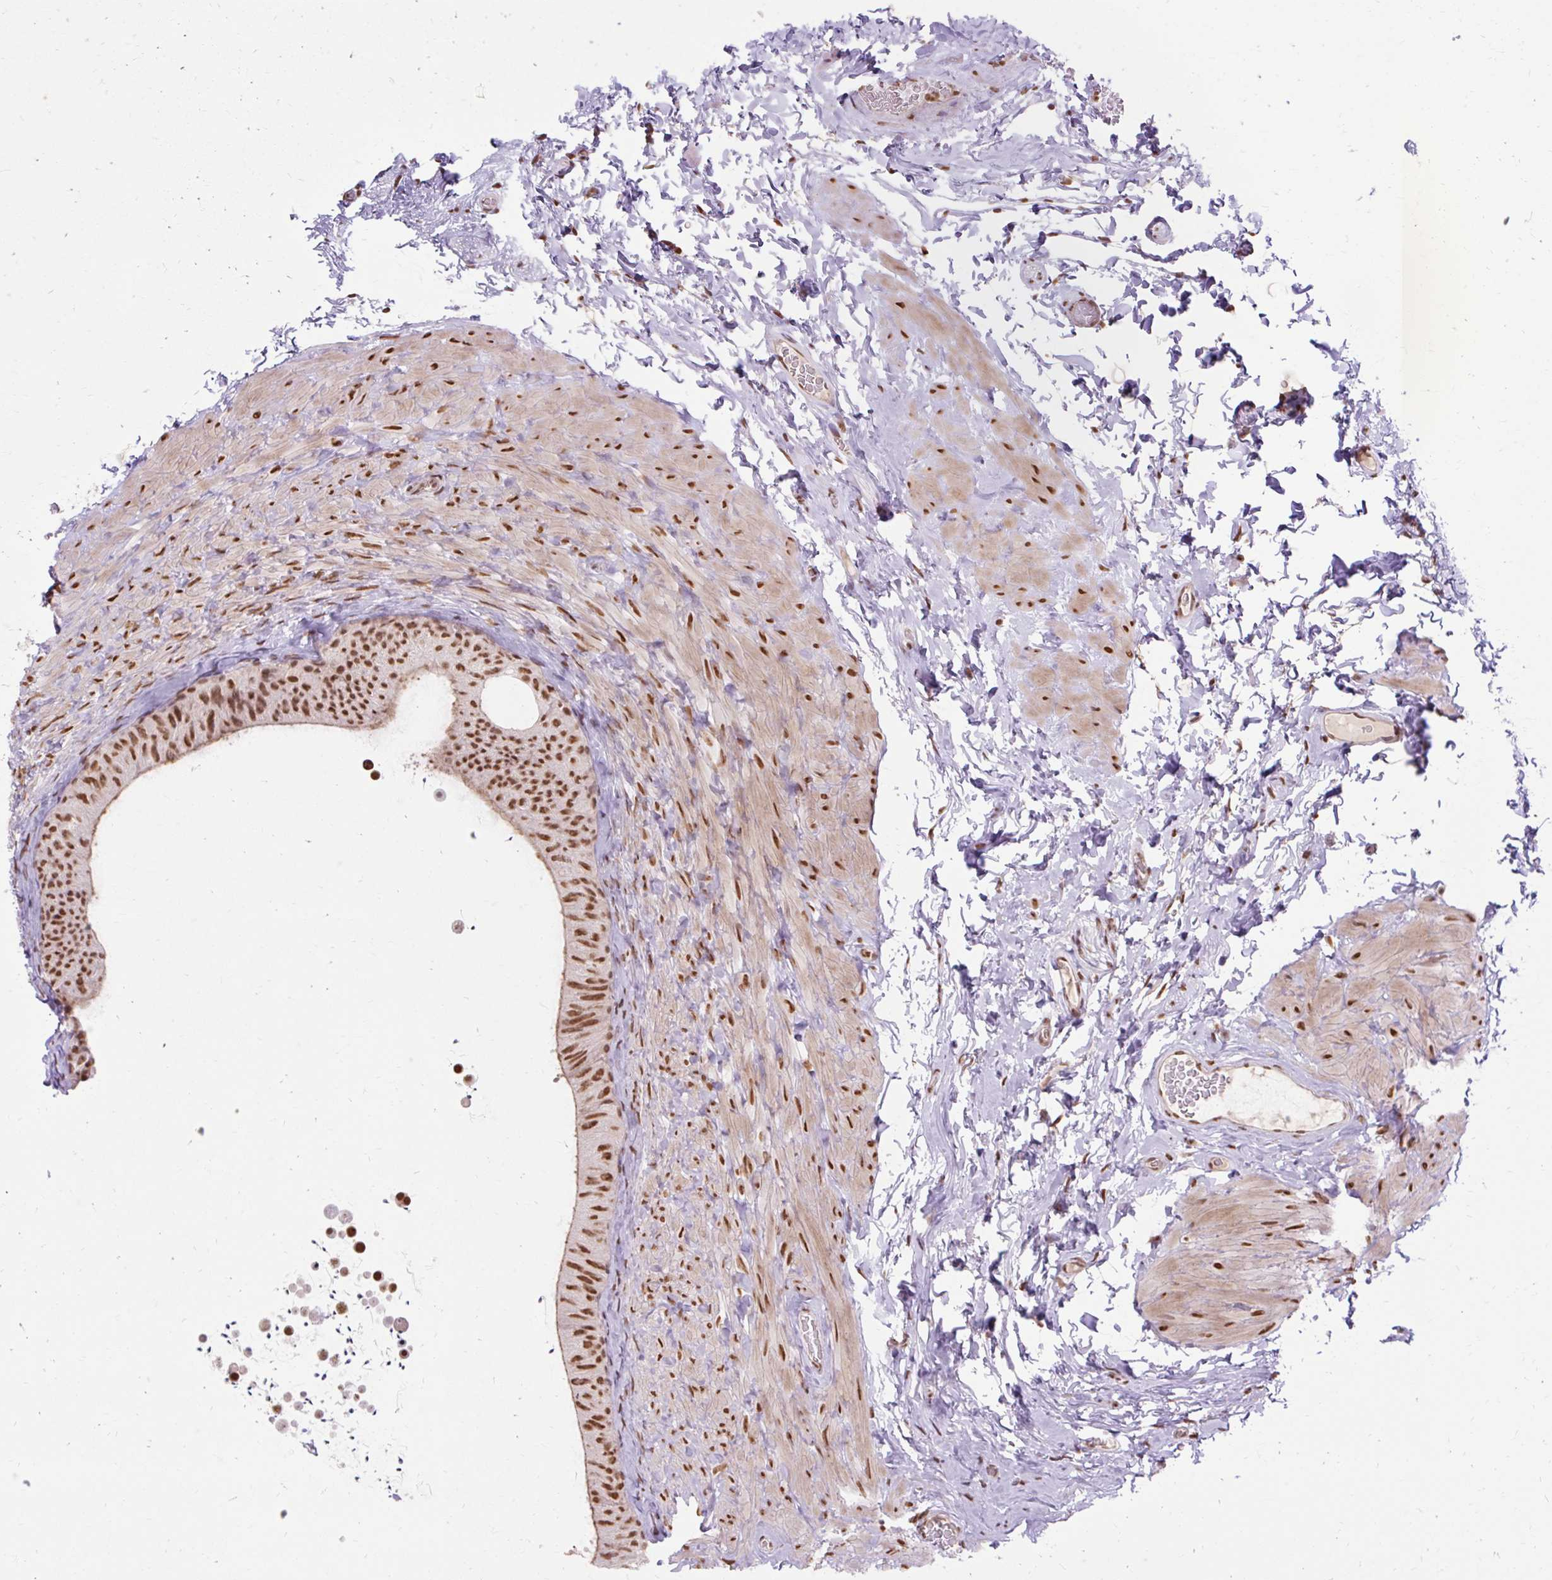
{"staining": {"intensity": "strong", "quantity": ">75%", "location": "nuclear"}, "tissue": "epididymis", "cell_type": "Glandular cells", "image_type": "normal", "snomed": [{"axis": "morphology", "description": "Normal tissue, NOS"}, {"axis": "topography", "description": "Epididymis, spermatic cord, NOS"}, {"axis": "topography", "description": "Epididymis"}], "caption": "Epididymis was stained to show a protein in brown. There is high levels of strong nuclear positivity in about >75% of glandular cells. The staining was performed using DAB, with brown indicating positive protein expression. Nuclei are stained blue with hematoxylin.", "gene": "ENSG00000261832", "patient": {"sex": "male", "age": 31}}